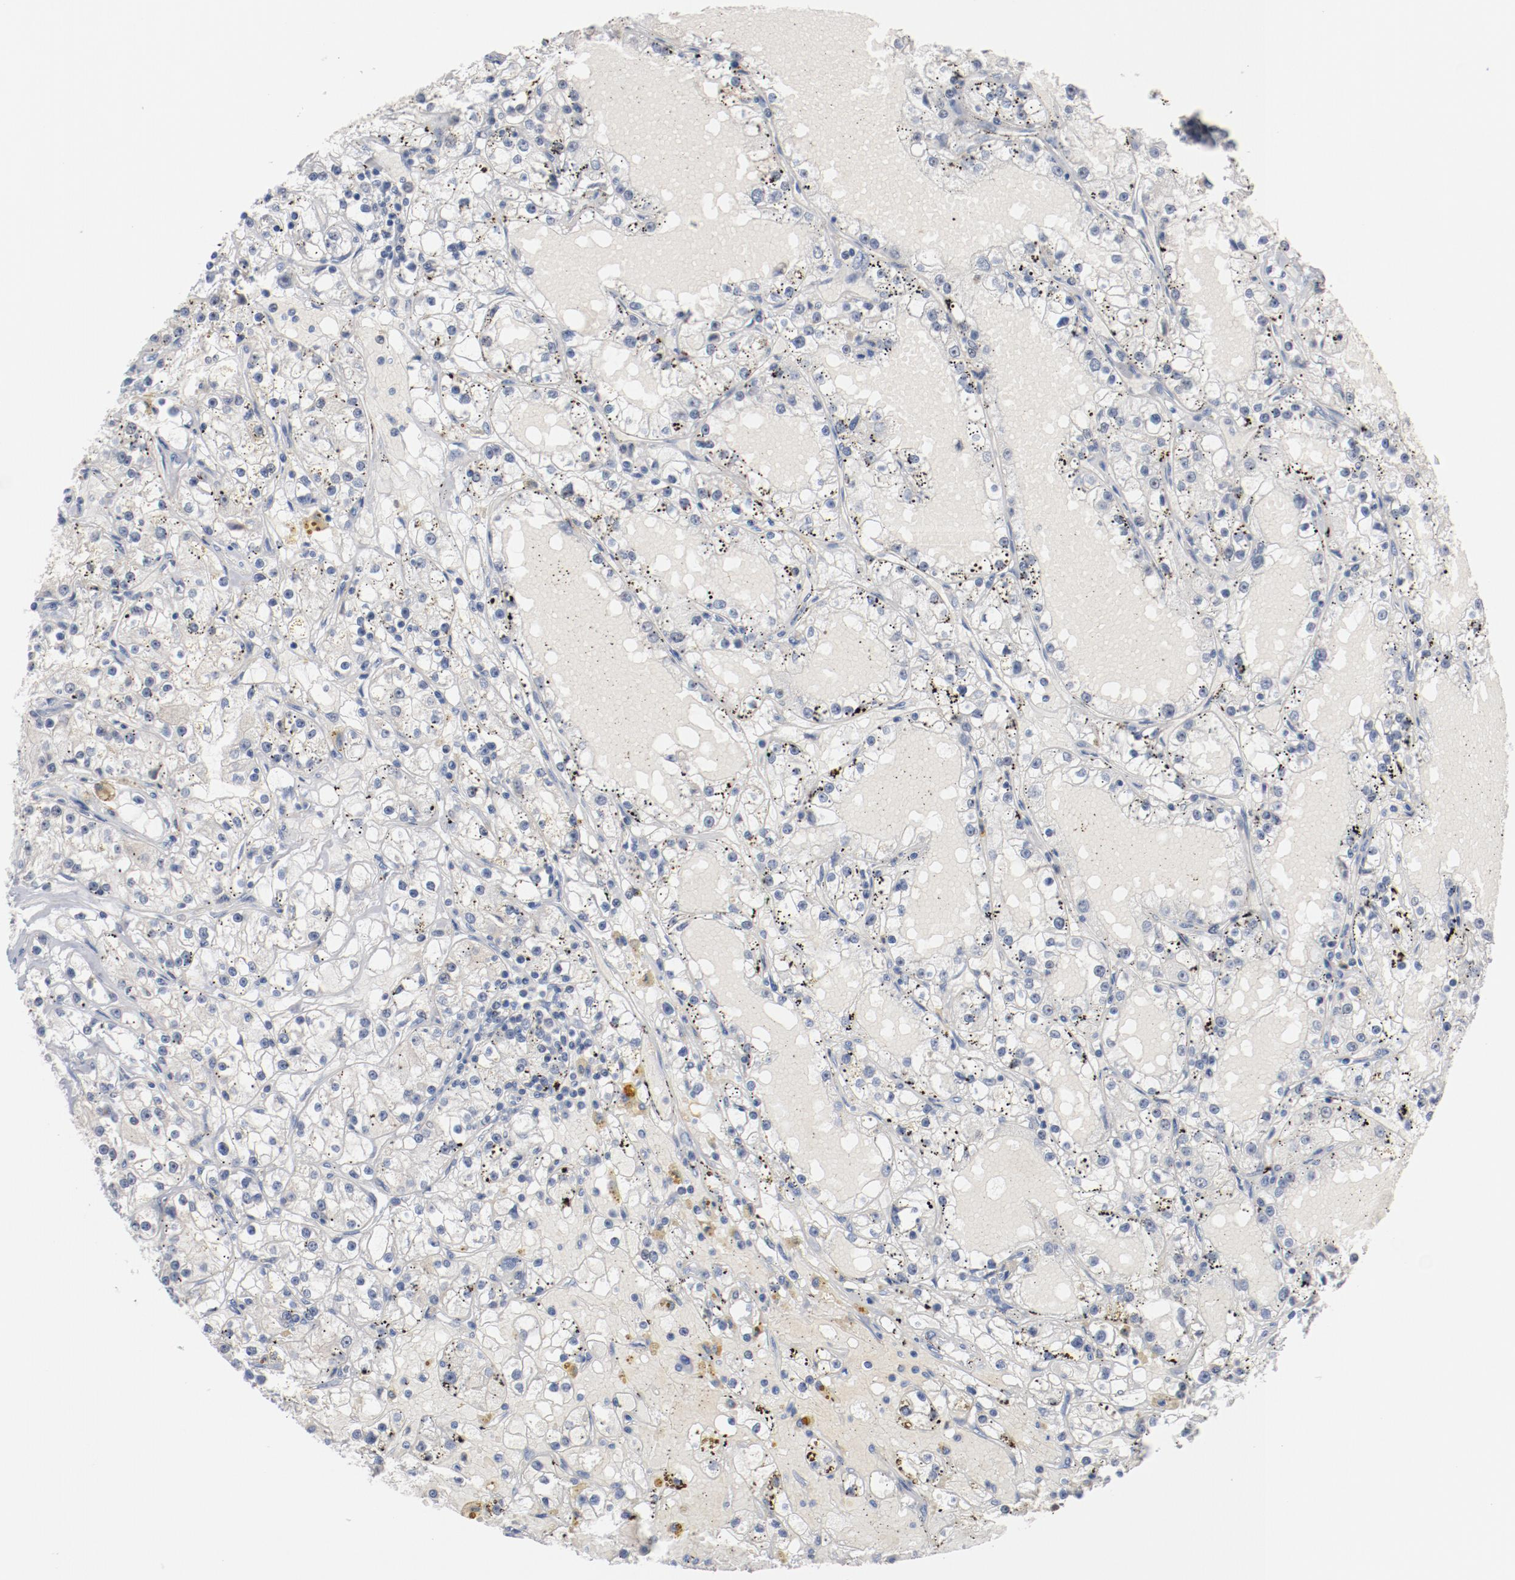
{"staining": {"intensity": "negative", "quantity": "none", "location": "none"}, "tissue": "renal cancer", "cell_type": "Tumor cells", "image_type": "cancer", "snomed": [{"axis": "morphology", "description": "Adenocarcinoma, NOS"}, {"axis": "topography", "description": "Kidney"}], "caption": "Histopathology image shows no significant protein positivity in tumor cells of renal cancer.", "gene": "ERICH1", "patient": {"sex": "male", "age": 56}}